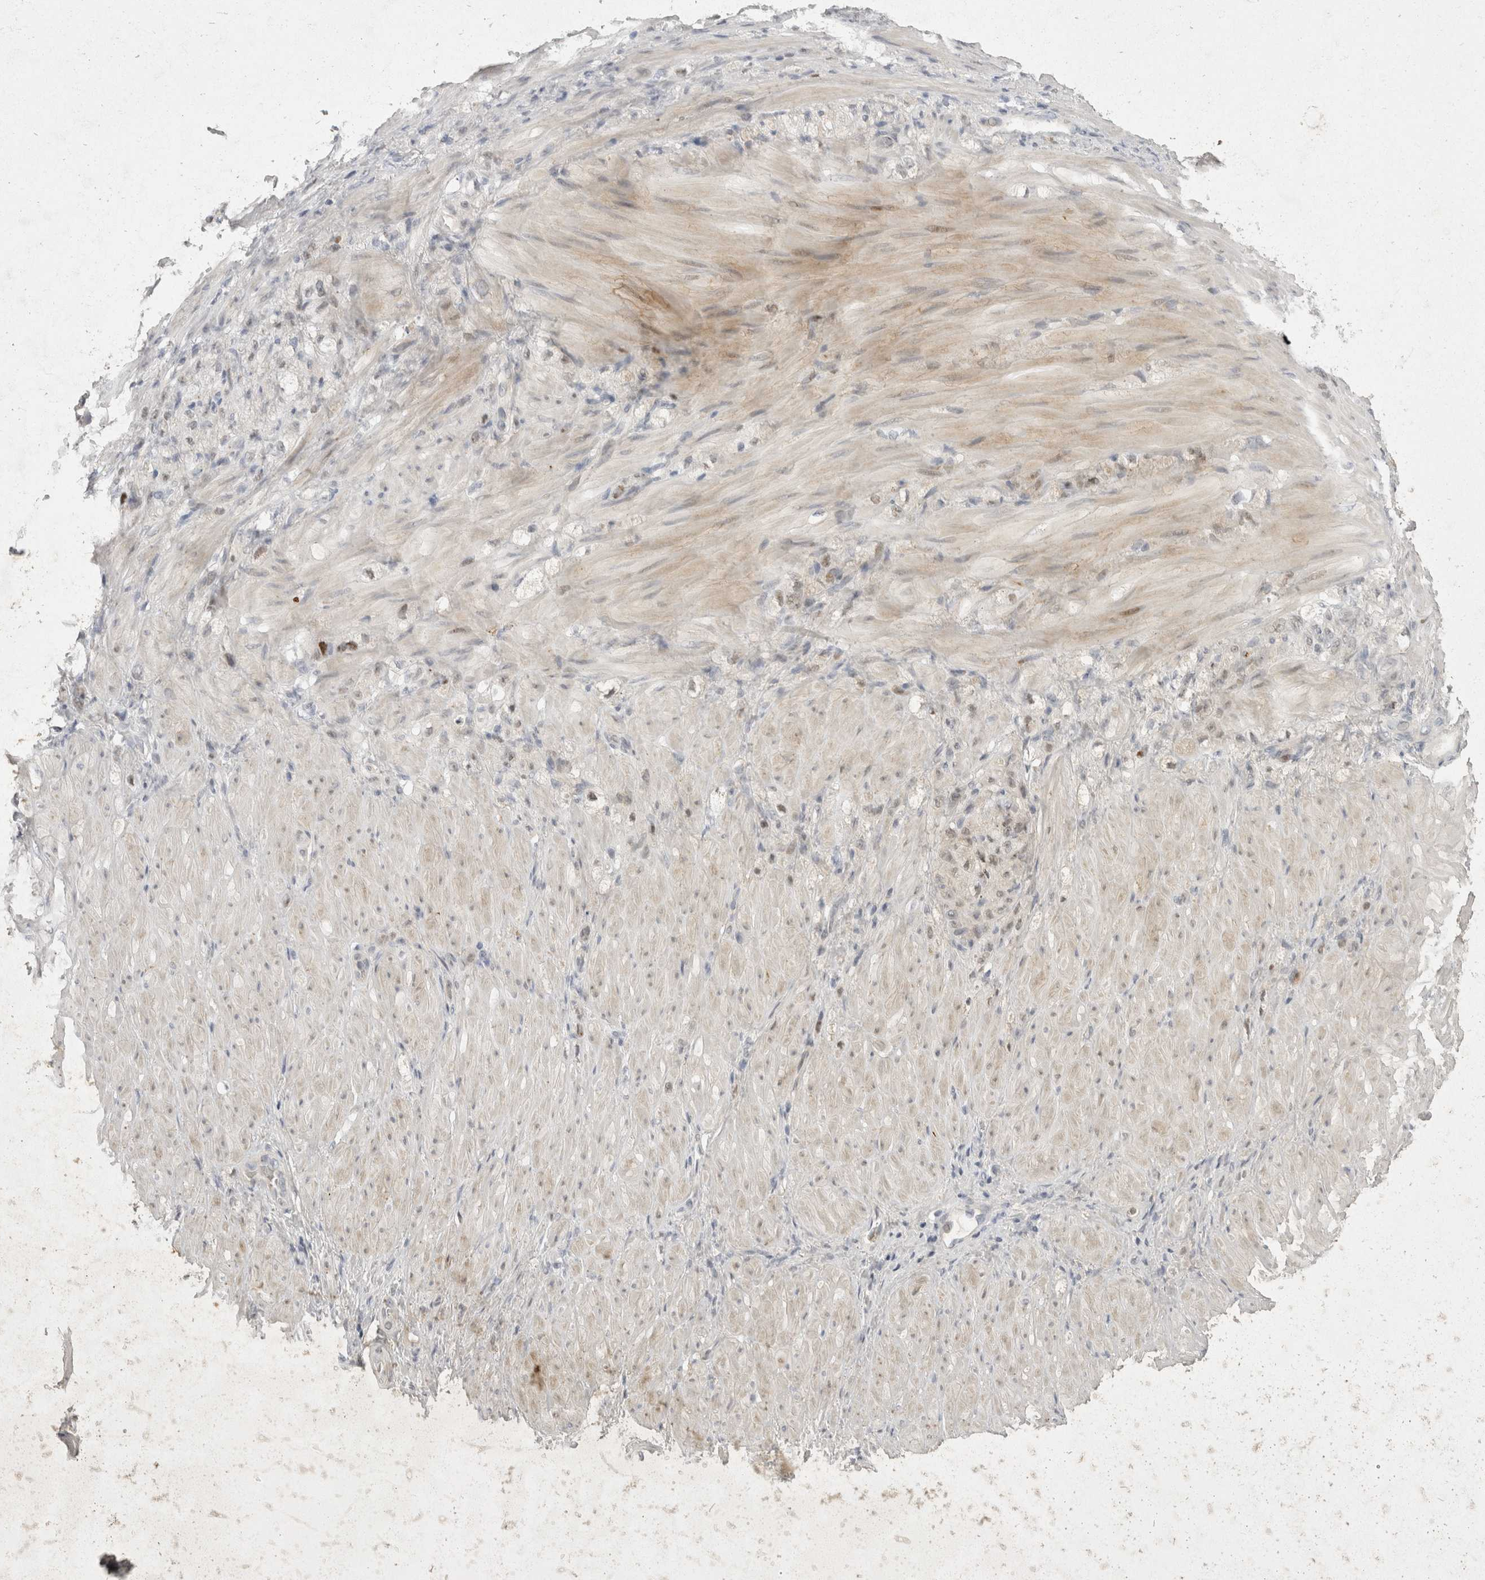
{"staining": {"intensity": "negative", "quantity": "none", "location": "none"}, "tissue": "stomach cancer", "cell_type": "Tumor cells", "image_type": "cancer", "snomed": [{"axis": "morphology", "description": "Normal tissue, NOS"}, {"axis": "morphology", "description": "Adenocarcinoma, NOS"}, {"axis": "topography", "description": "Stomach"}], "caption": "Immunohistochemical staining of stomach cancer (adenocarcinoma) exhibits no significant staining in tumor cells. (Stains: DAB IHC with hematoxylin counter stain, Microscopy: brightfield microscopy at high magnification).", "gene": "TOM1L2", "patient": {"sex": "male", "age": 82}}